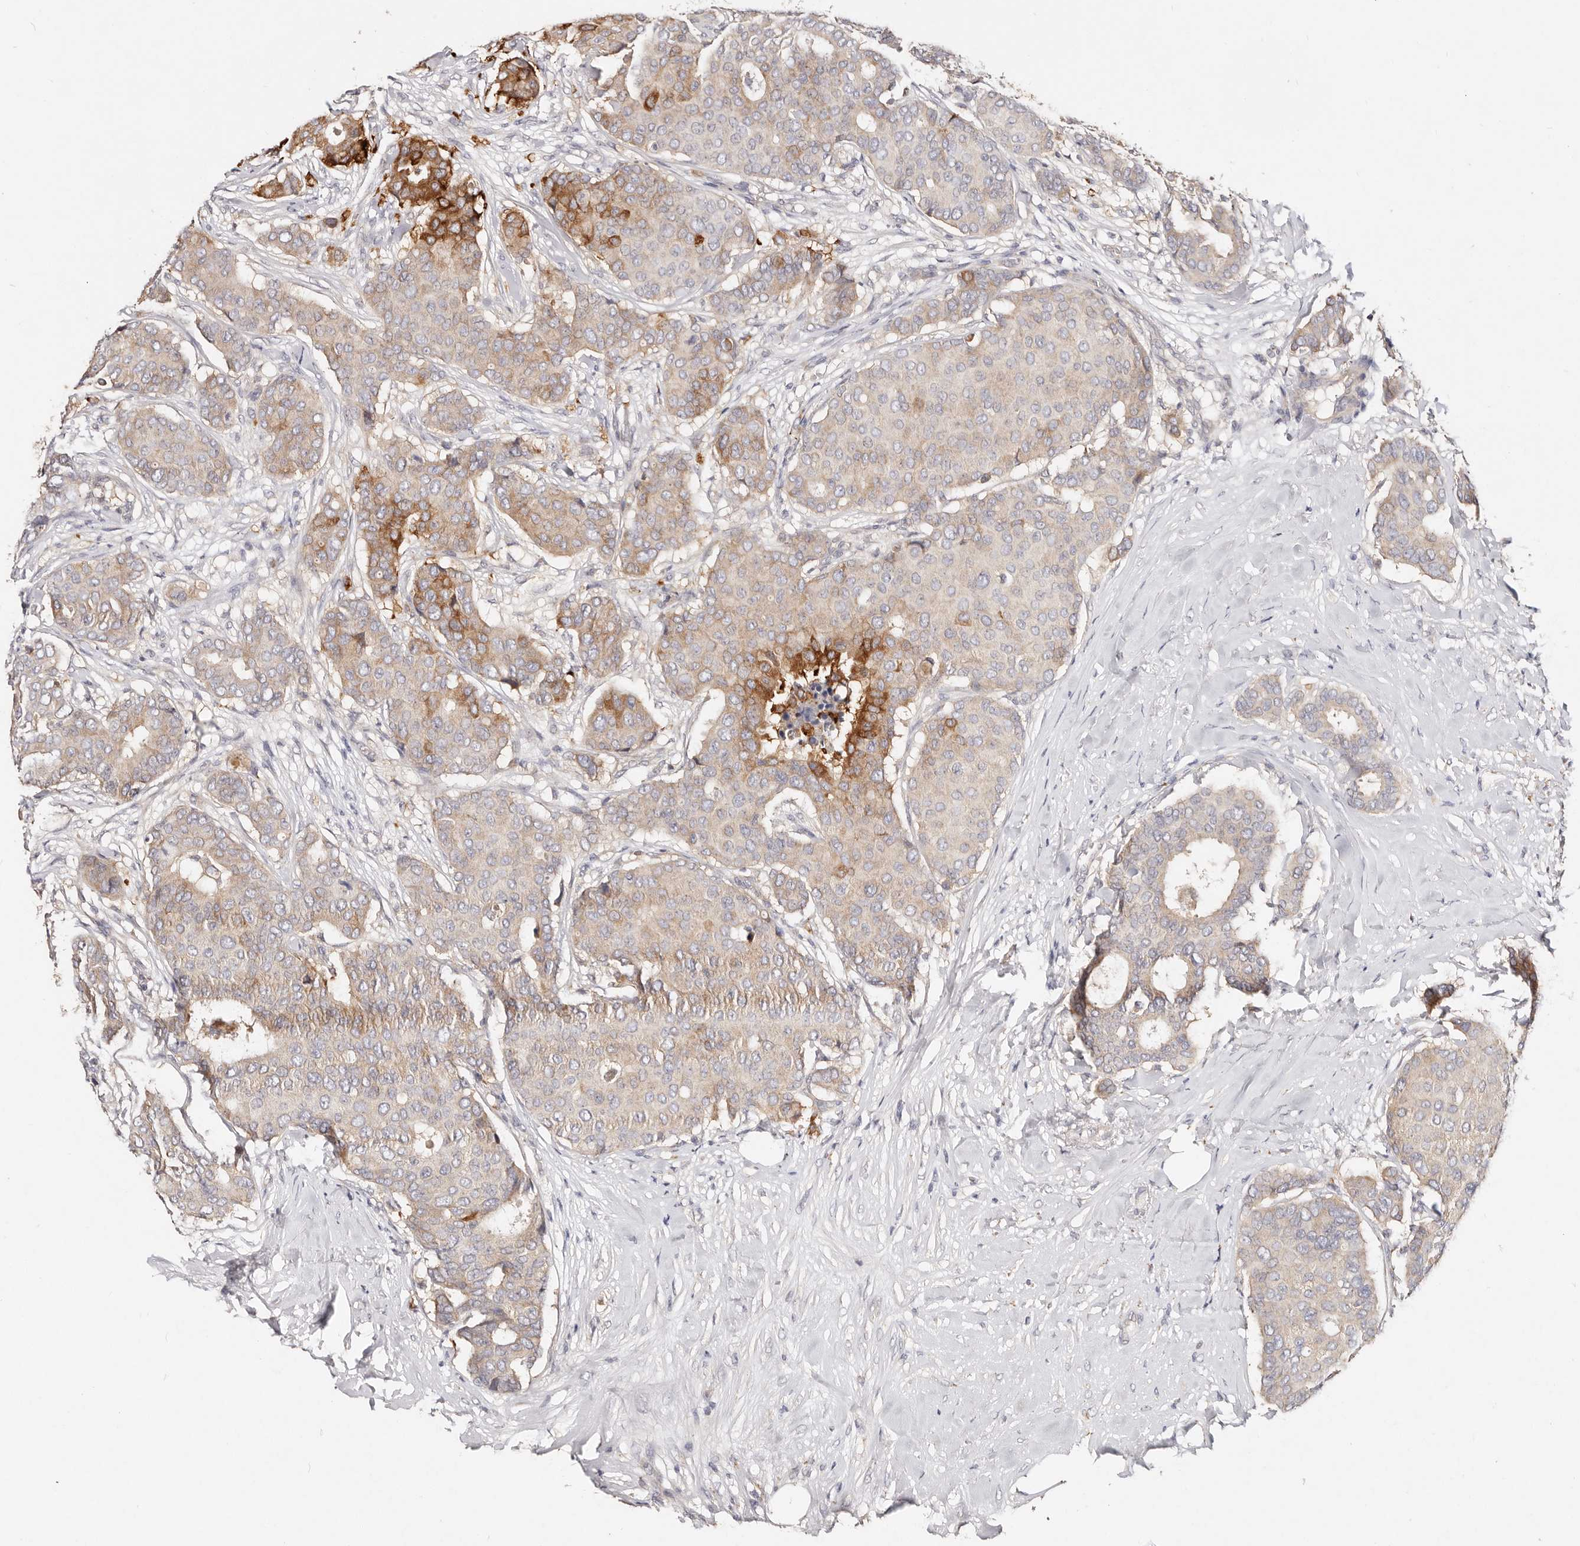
{"staining": {"intensity": "moderate", "quantity": "<25%", "location": "cytoplasmic/membranous"}, "tissue": "breast cancer", "cell_type": "Tumor cells", "image_type": "cancer", "snomed": [{"axis": "morphology", "description": "Duct carcinoma"}, {"axis": "topography", "description": "Breast"}], "caption": "Breast invasive ductal carcinoma stained with immunohistochemistry displays moderate cytoplasmic/membranous expression in approximately <25% of tumor cells.", "gene": "VIPAS39", "patient": {"sex": "female", "age": 75}}